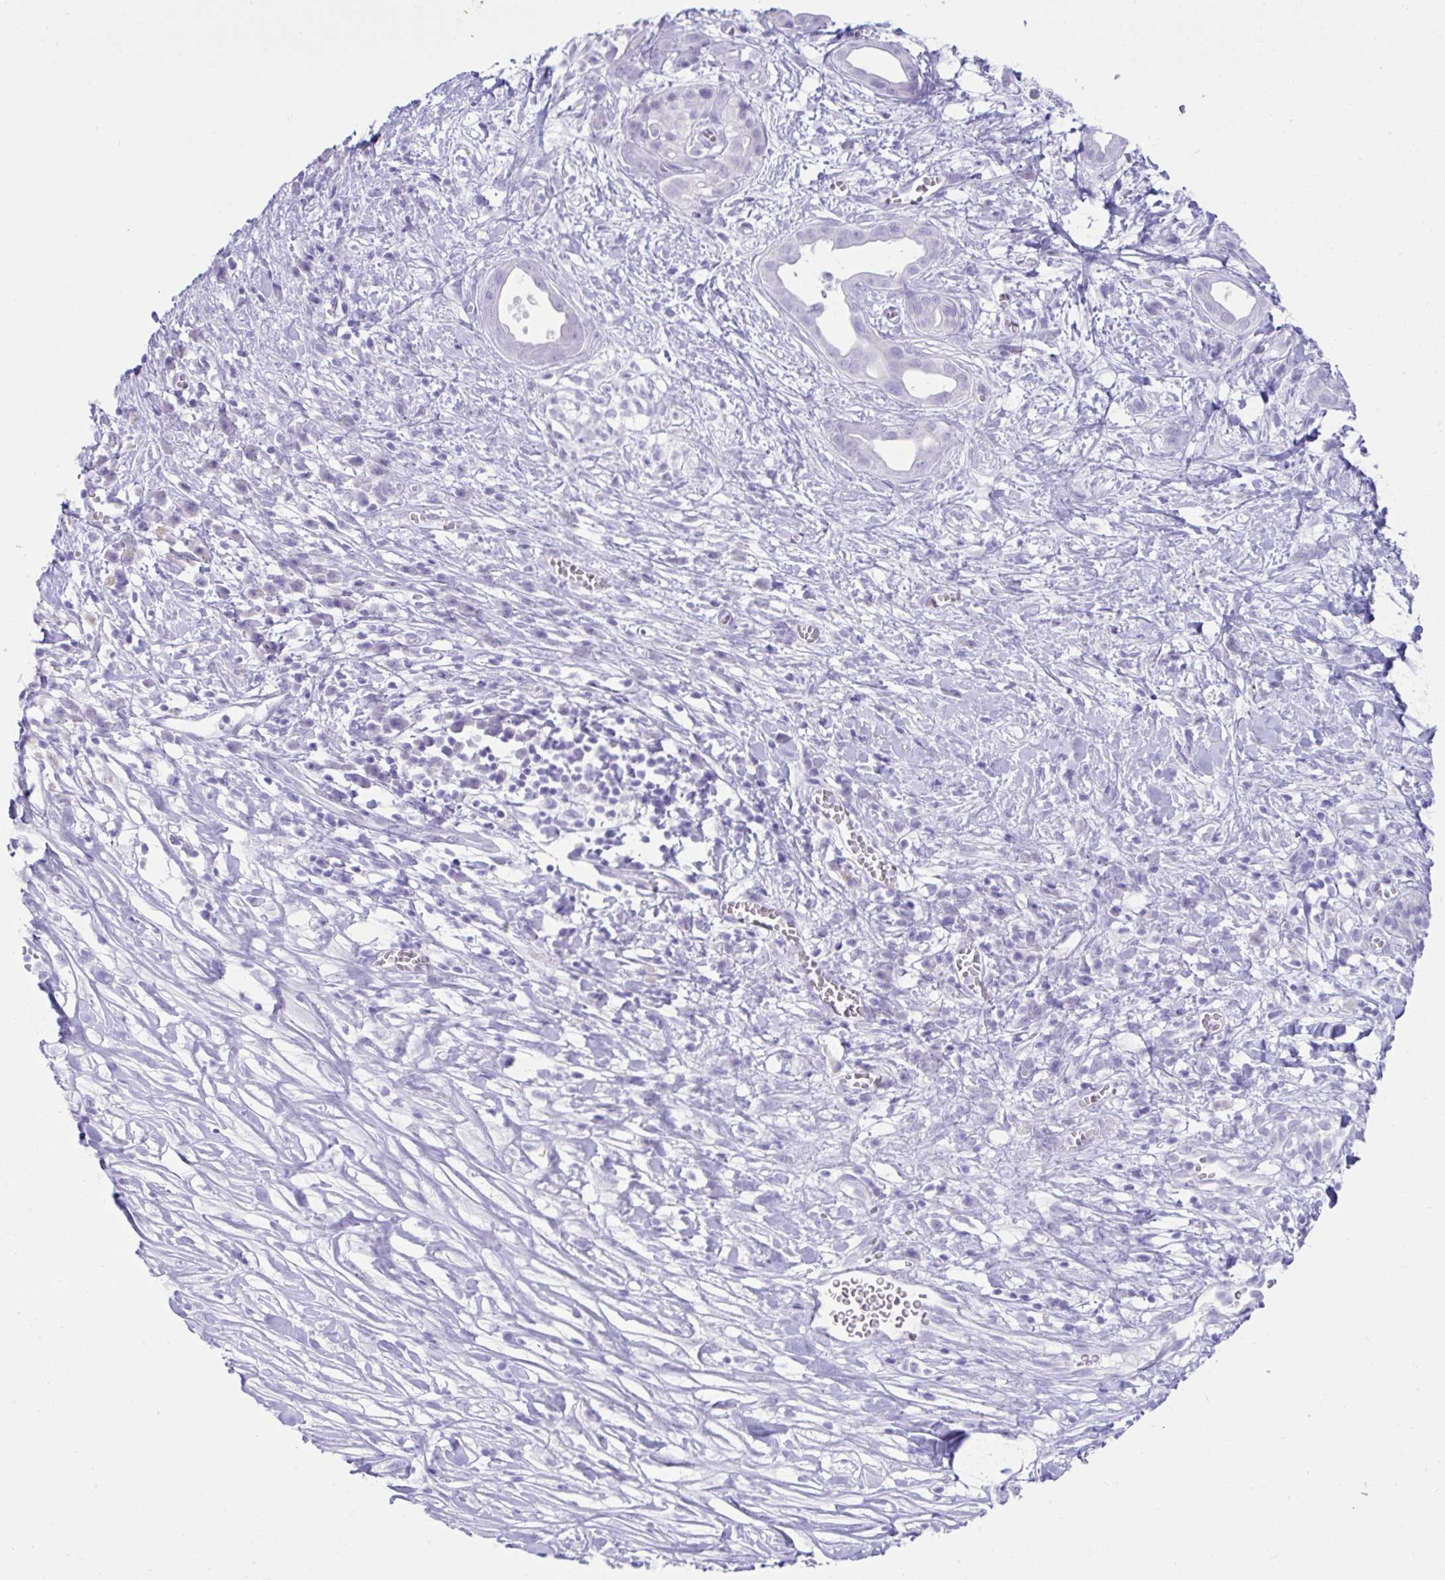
{"staining": {"intensity": "negative", "quantity": "none", "location": "none"}, "tissue": "pancreatic cancer", "cell_type": "Tumor cells", "image_type": "cancer", "snomed": [{"axis": "morphology", "description": "Adenocarcinoma, NOS"}, {"axis": "topography", "description": "Pancreas"}], "caption": "Tumor cells are negative for protein expression in human pancreatic cancer.", "gene": "PSCA", "patient": {"sex": "male", "age": 61}}